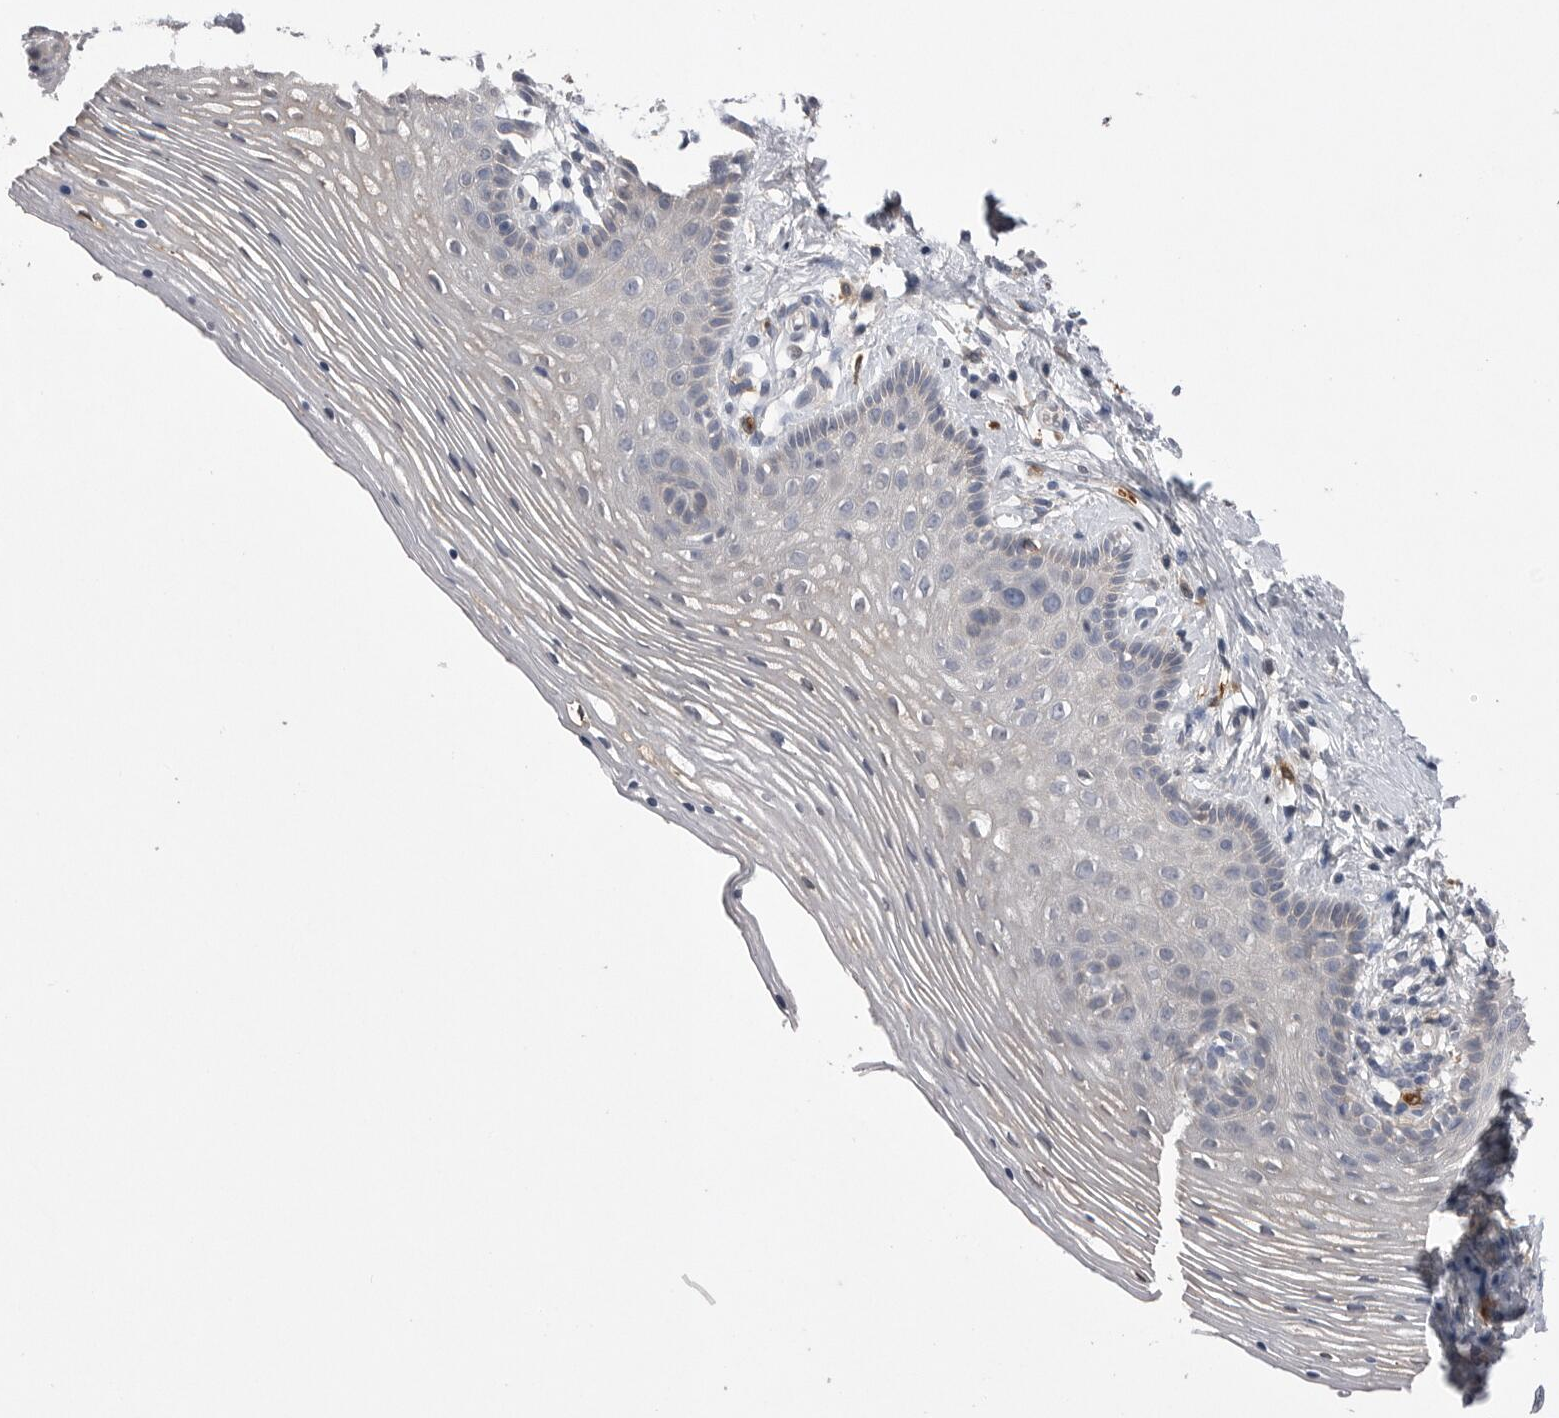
{"staining": {"intensity": "negative", "quantity": "none", "location": "none"}, "tissue": "vagina", "cell_type": "Squamous epithelial cells", "image_type": "normal", "snomed": [{"axis": "morphology", "description": "Normal tissue, NOS"}, {"axis": "topography", "description": "Vagina"}], "caption": "The image demonstrates no significant staining in squamous epithelial cells of vagina. Brightfield microscopy of immunohistochemistry stained with DAB (brown) and hematoxylin (blue), captured at high magnification.", "gene": "VAC14", "patient": {"sex": "female", "age": 32}}